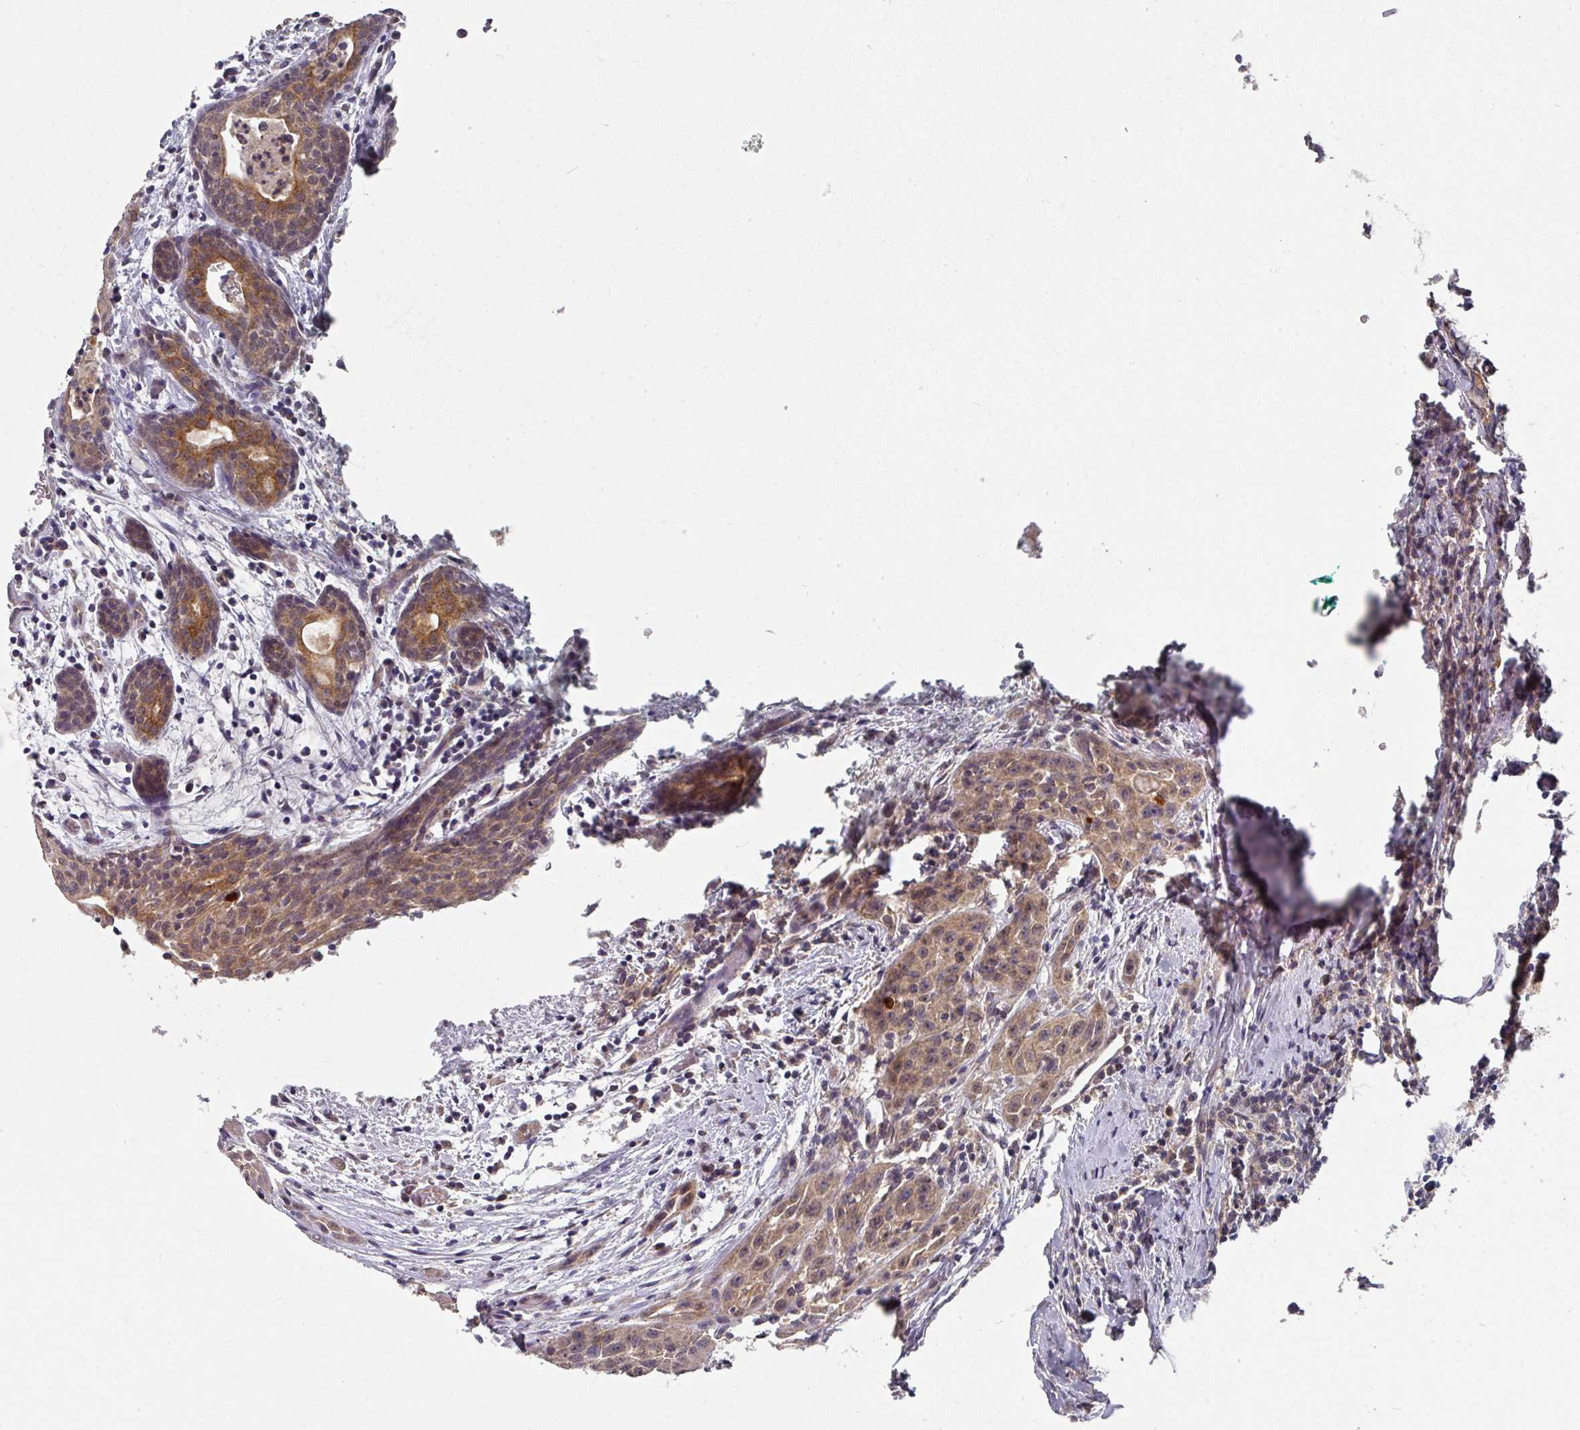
{"staining": {"intensity": "moderate", "quantity": ">75%", "location": "cytoplasmic/membranous"}, "tissue": "head and neck cancer", "cell_type": "Tumor cells", "image_type": "cancer", "snomed": [{"axis": "morphology", "description": "Squamous cell carcinoma, NOS"}, {"axis": "topography", "description": "Oral tissue"}, {"axis": "topography", "description": "Head-Neck"}], "caption": "Immunohistochemistry (DAB) staining of squamous cell carcinoma (head and neck) demonstrates moderate cytoplasmic/membranous protein positivity in about >75% of tumor cells. The protein of interest is stained brown, and the nuclei are stained in blue (DAB (3,3'-diaminobenzidine) IHC with brightfield microscopy, high magnification).", "gene": "EXTL3", "patient": {"sex": "female", "age": 50}}